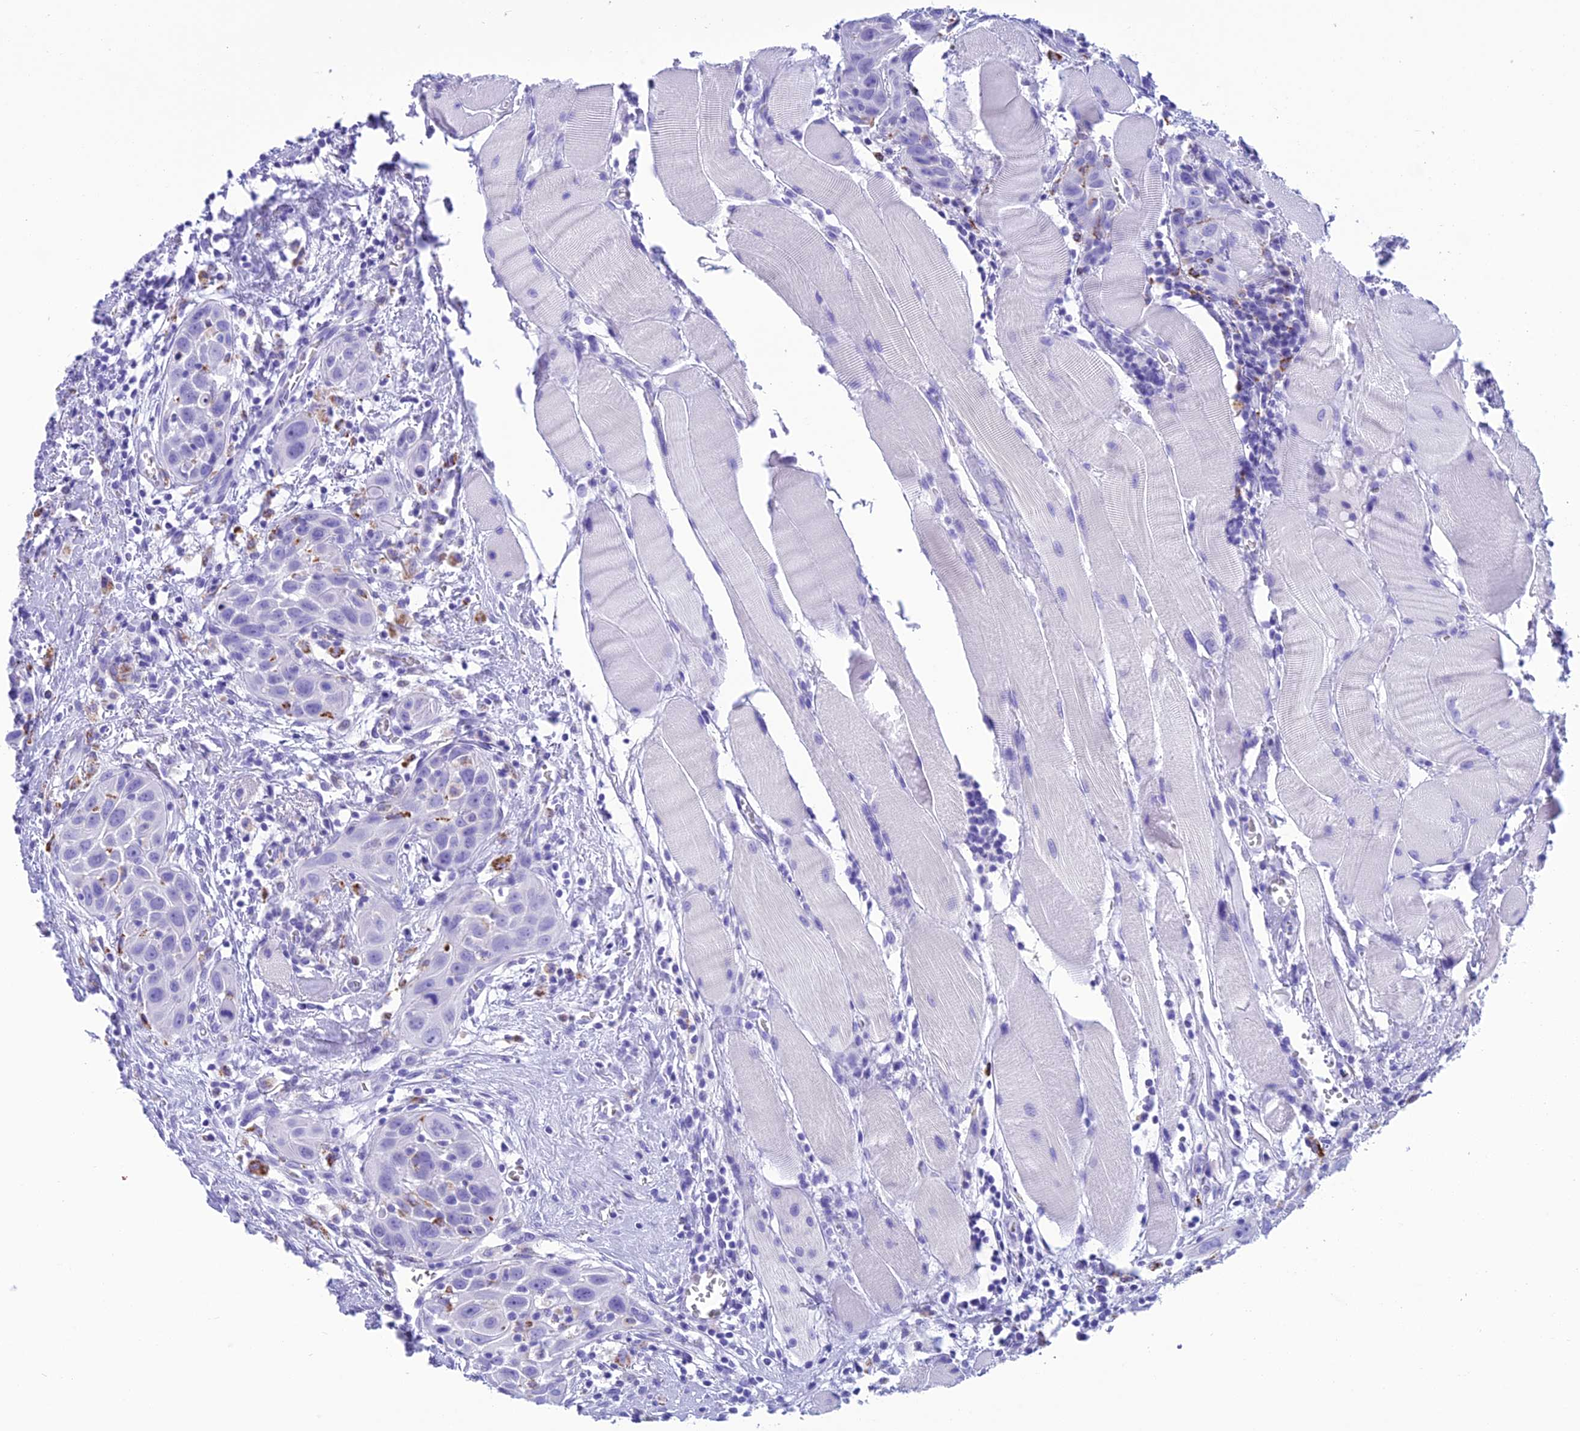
{"staining": {"intensity": "negative", "quantity": "none", "location": "none"}, "tissue": "head and neck cancer", "cell_type": "Tumor cells", "image_type": "cancer", "snomed": [{"axis": "morphology", "description": "Squamous cell carcinoma, NOS"}, {"axis": "topography", "description": "Oral tissue"}, {"axis": "topography", "description": "Head-Neck"}], "caption": "Head and neck cancer (squamous cell carcinoma) was stained to show a protein in brown. There is no significant expression in tumor cells. The staining was performed using DAB to visualize the protein expression in brown, while the nuclei were stained in blue with hematoxylin (Magnification: 20x).", "gene": "TRAM1L1", "patient": {"sex": "female", "age": 50}}